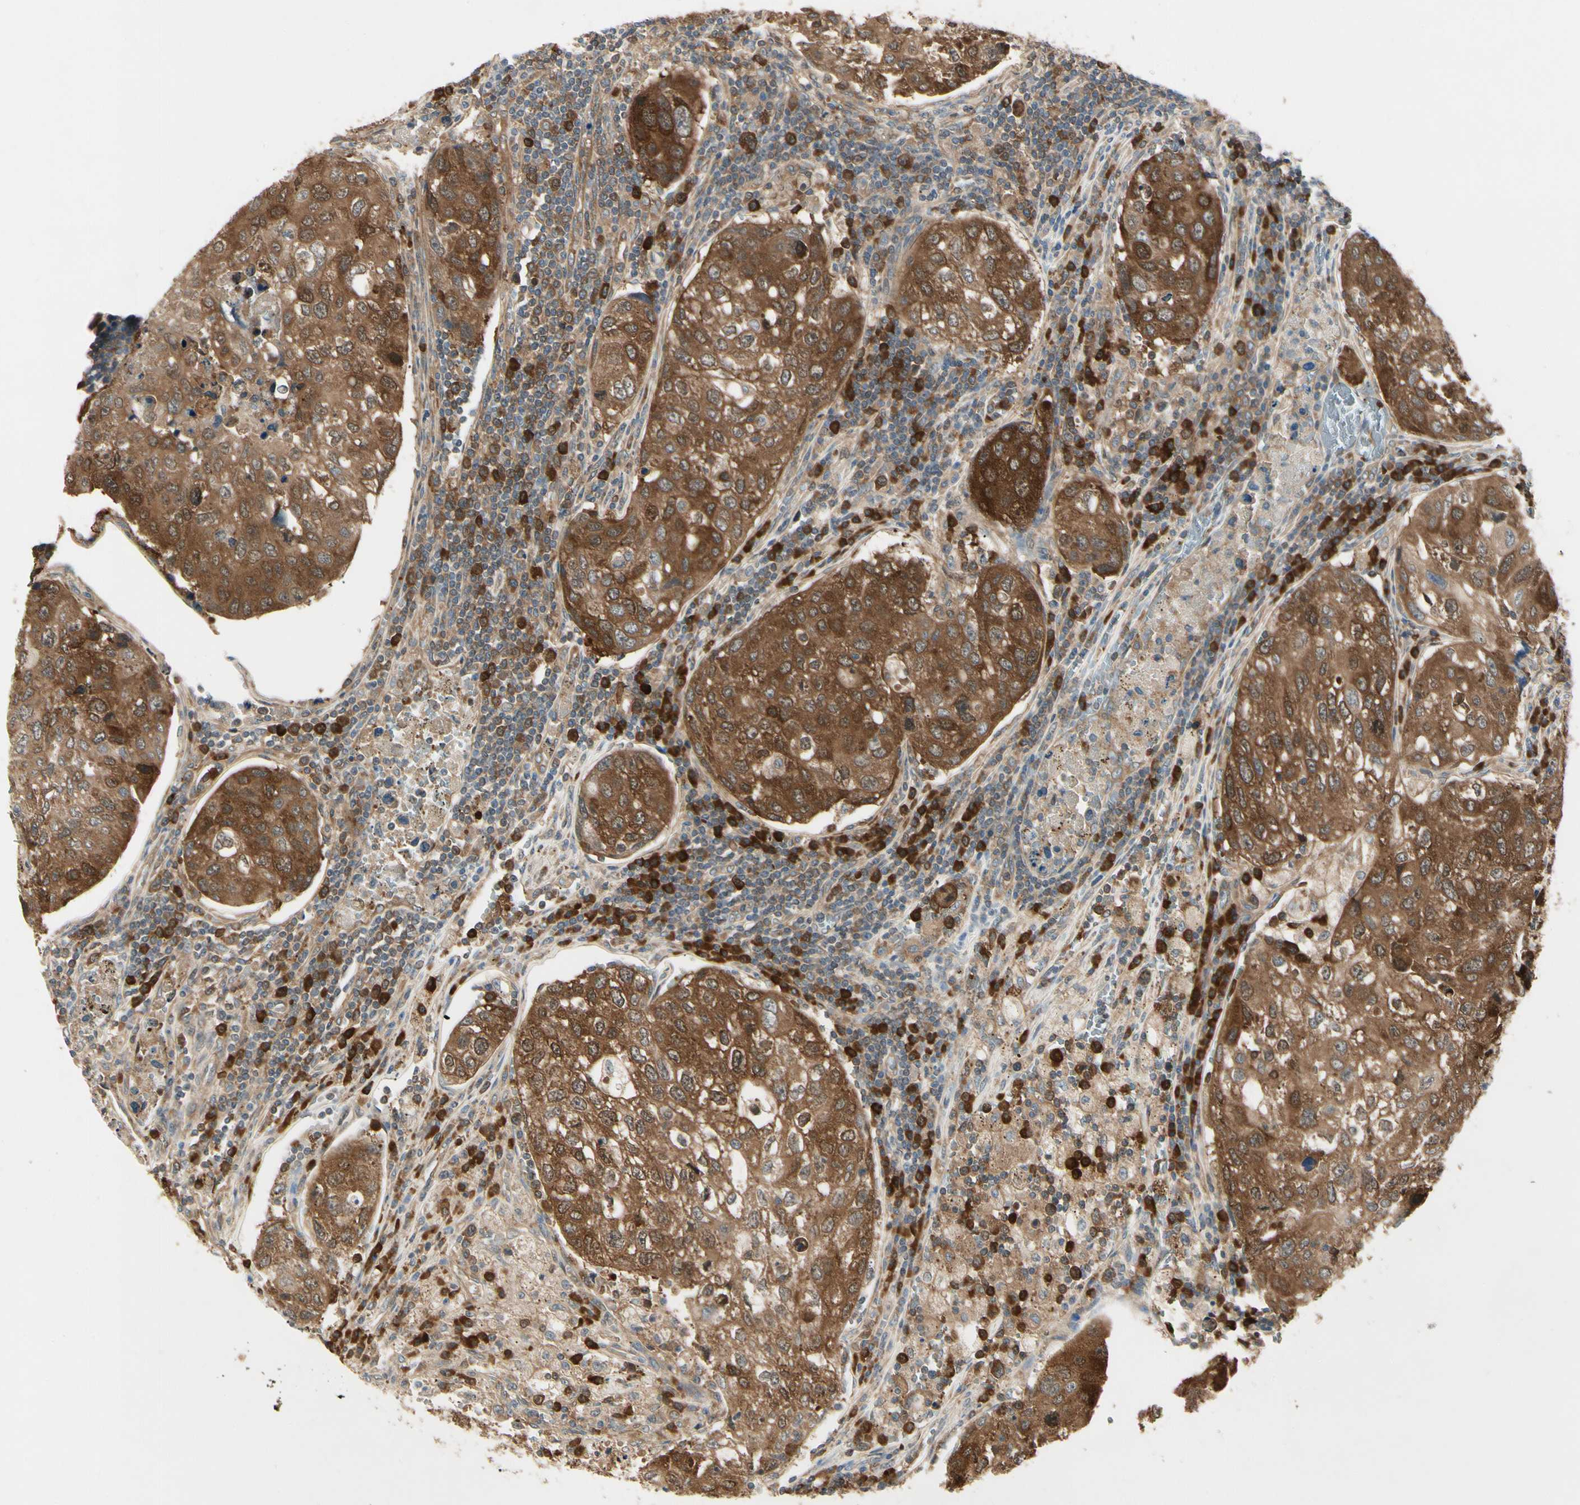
{"staining": {"intensity": "strong", "quantity": ">75%", "location": "cytoplasmic/membranous,nuclear"}, "tissue": "urothelial cancer", "cell_type": "Tumor cells", "image_type": "cancer", "snomed": [{"axis": "morphology", "description": "Urothelial carcinoma, High grade"}, {"axis": "topography", "description": "Lymph node"}, {"axis": "topography", "description": "Urinary bladder"}], "caption": "Immunohistochemistry (IHC) histopathology image of human urothelial cancer stained for a protein (brown), which reveals high levels of strong cytoplasmic/membranous and nuclear staining in approximately >75% of tumor cells.", "gene": "NME1-NME2", "patient": {"sex": "male", "age": 51}}